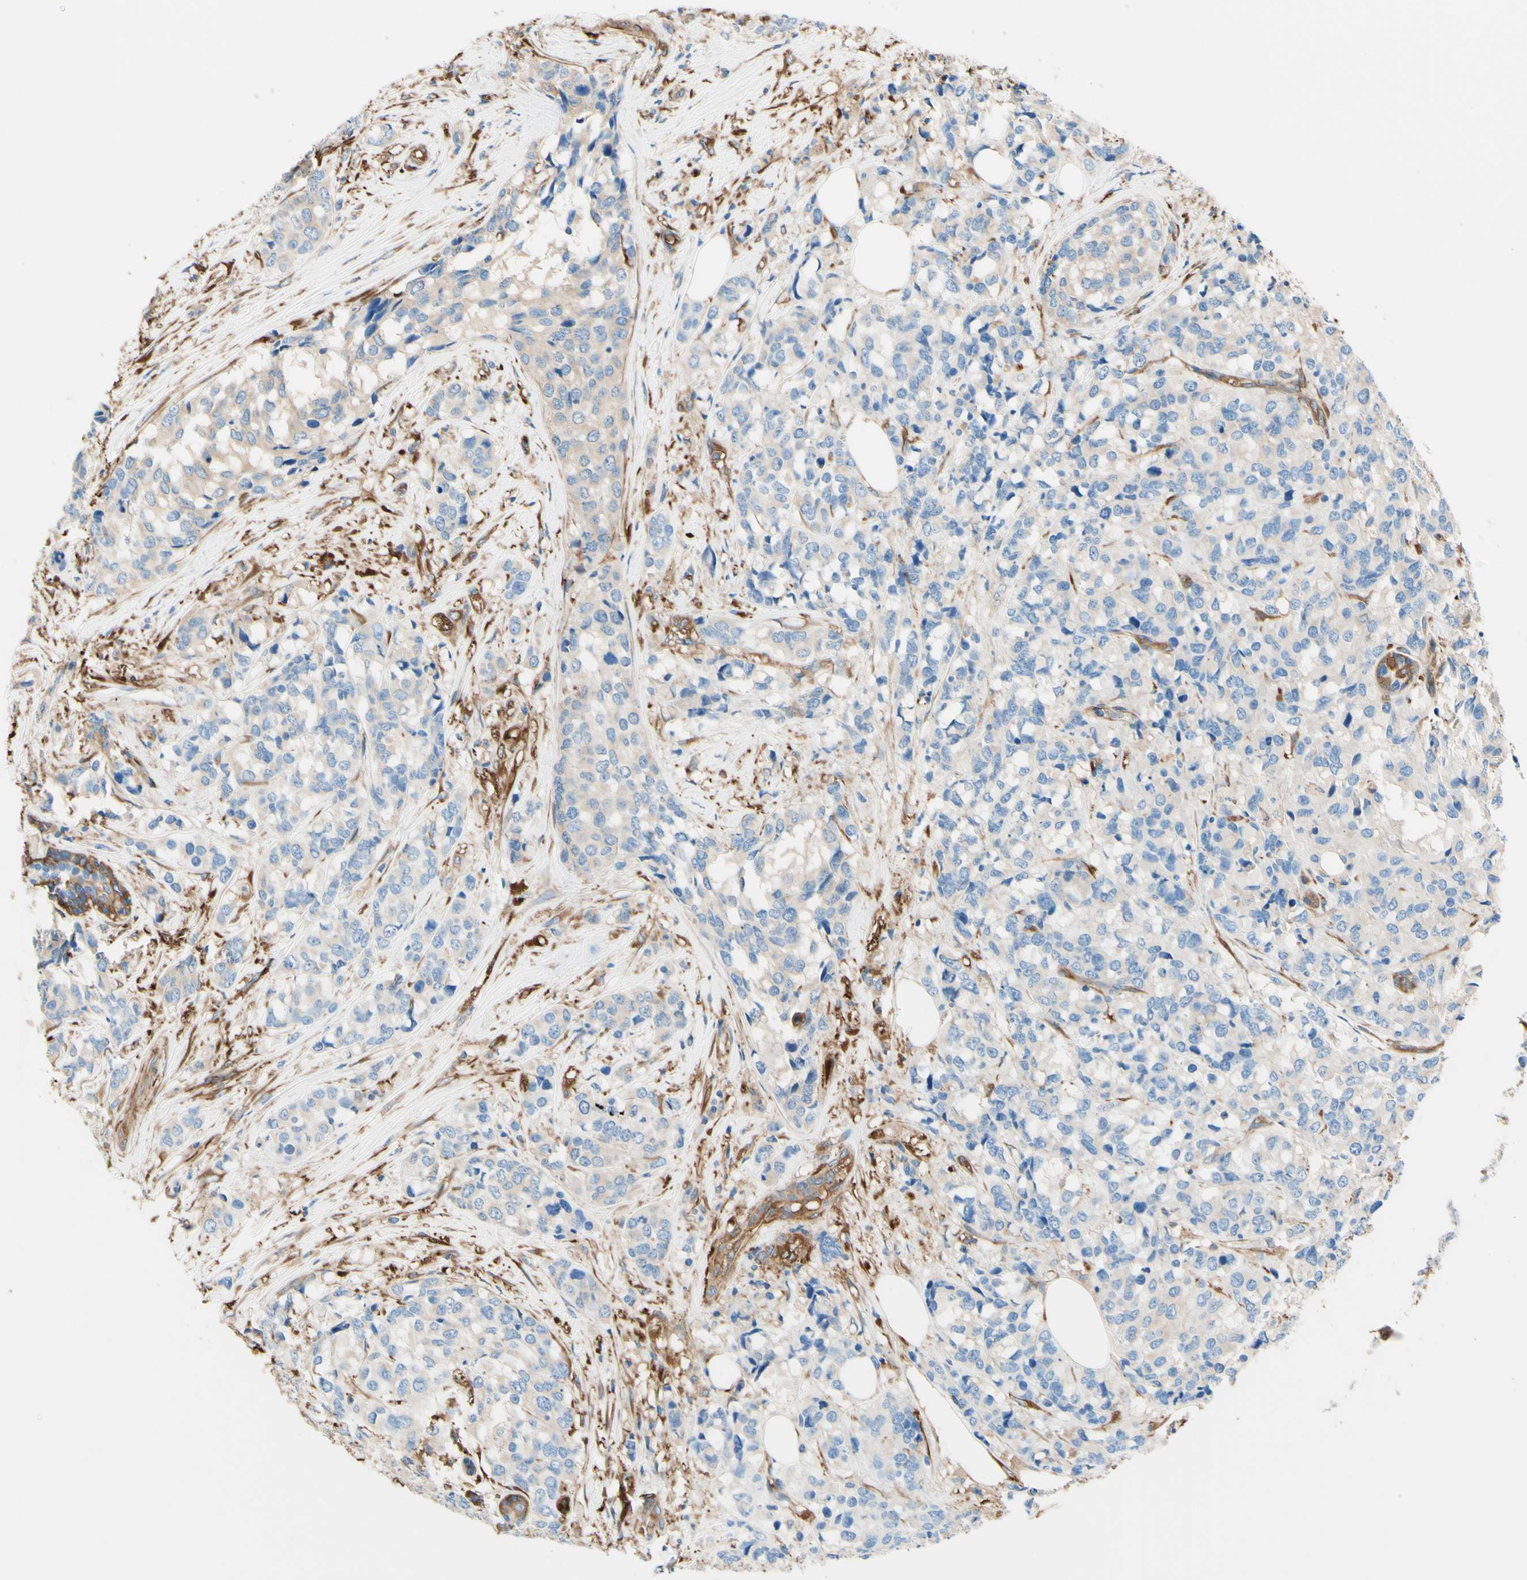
{"staining": {"intensity": "negative", "quantity": "none", "location": "none"}, "tissue": "breast cancer", "cell_type": "Tumor cells", "image_type": "cancer", "snomed": [{"axis": "morphology", "description": "Lobular carcinoma"}, {"axis": "topography", "description": "Breast"}], "caption": "Image shows no protein expression in tumor cells of breast cancer (lobular carcinoma) tissue.", "gene": "DPYSL3", "patient": {"sex": "female", "age": 59}}